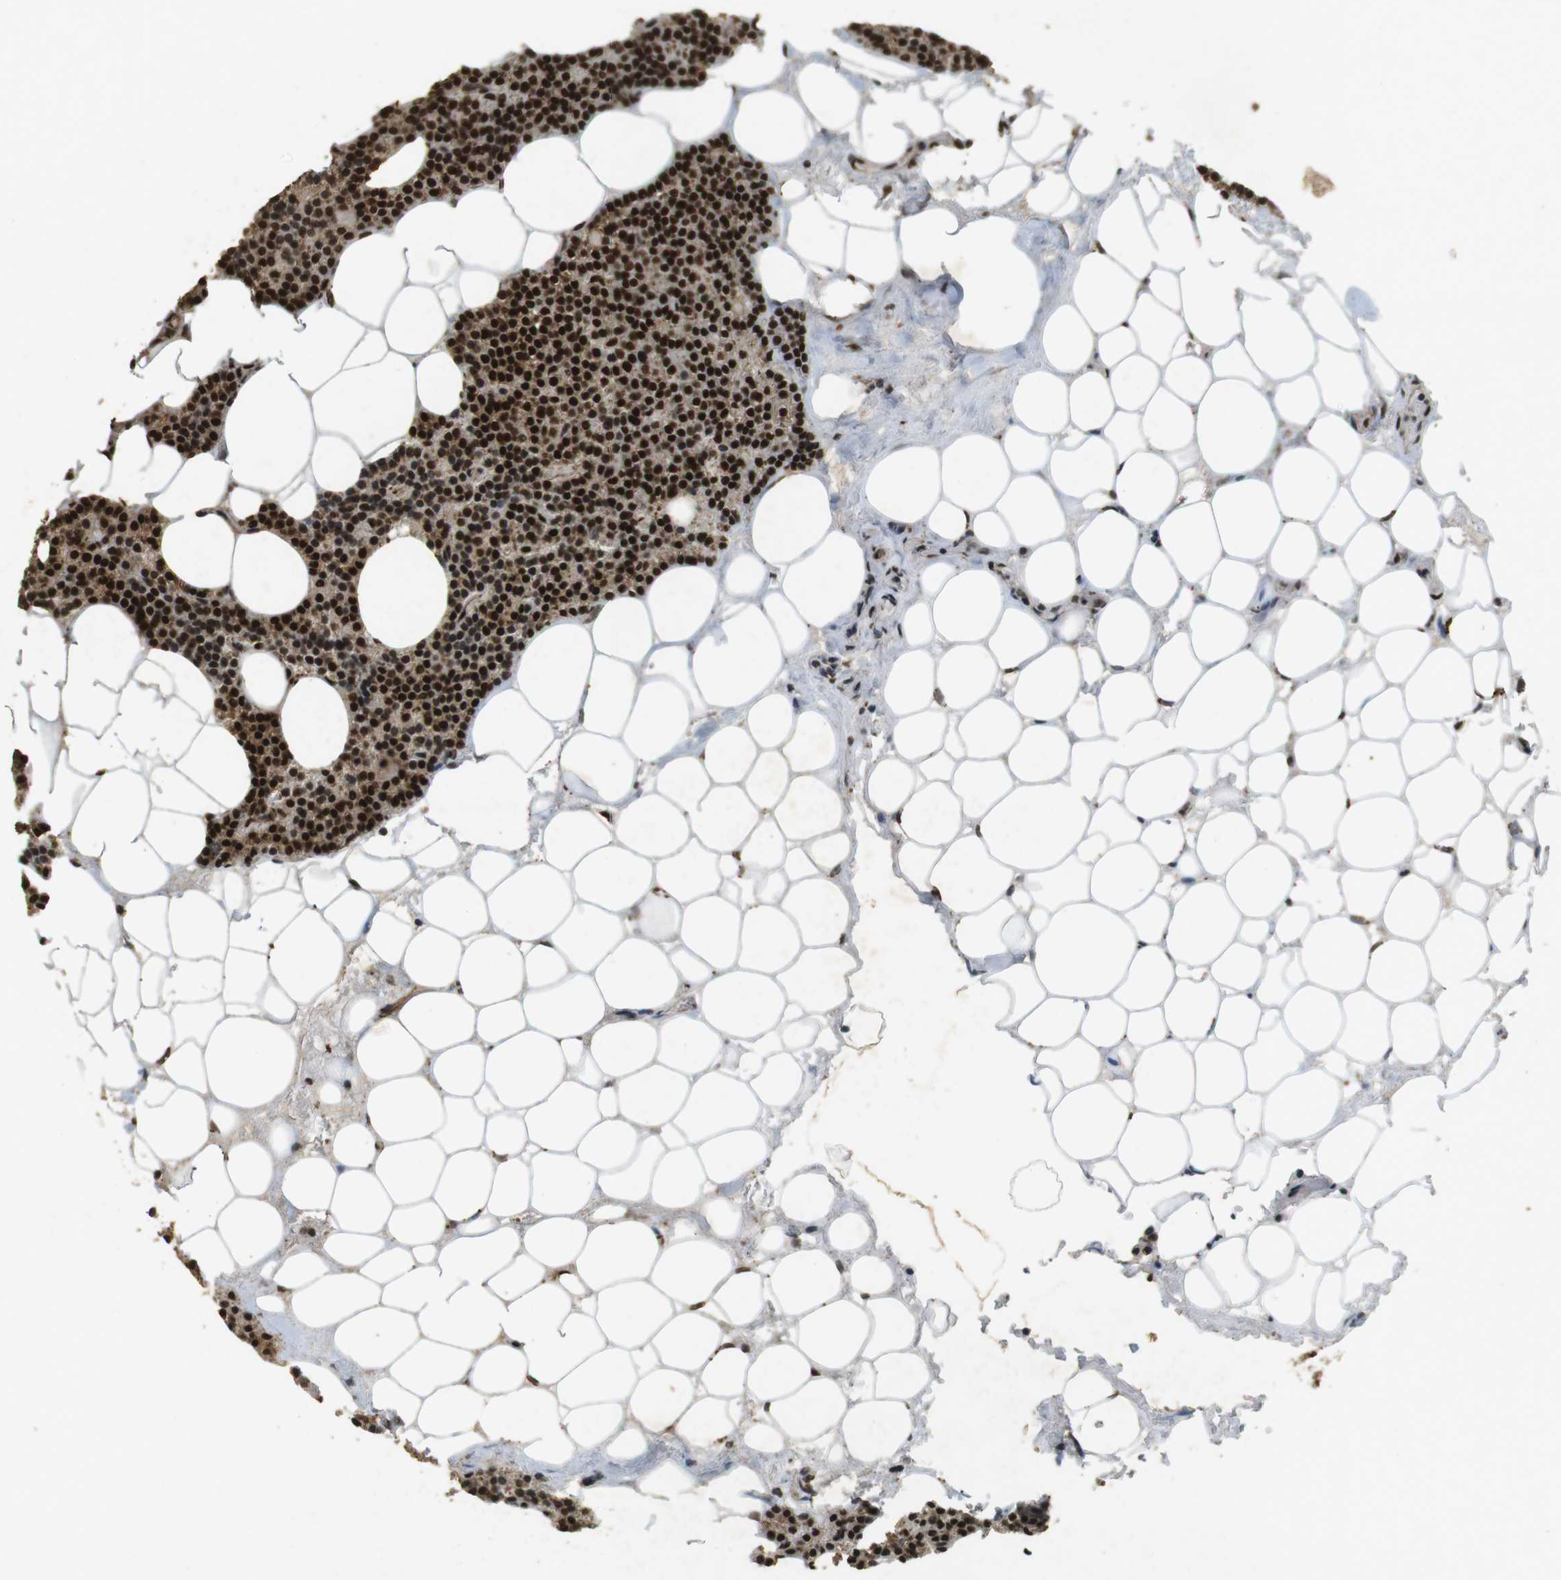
{"staining": {"intensity": "strong", "quantity": ">75%", "location": "cytoplasmic/membranous,nuclear"}, "tissue": "parathyroid gland", "cell_type": "Glandular cells", "image_type": "normal", "snomed": [{"axis": "morphology", "description": "Normal tissue, NOS"}, {"axis": "morphology", "description": "Adenoma, NOS"}, {"axis": "topography", "description": "Parathyroid gland"}], "caption": "Strong cytoplasmic/membranous,nuclear positivity is seen in approximately >75% of glandular cells in benign parathyroid gland. Immunohistochemistry (ihc) stains the protein in brown and the nuclei are stained blue.", "gene": "GATA4", "patient": {"sex": "female", "age": 51}}